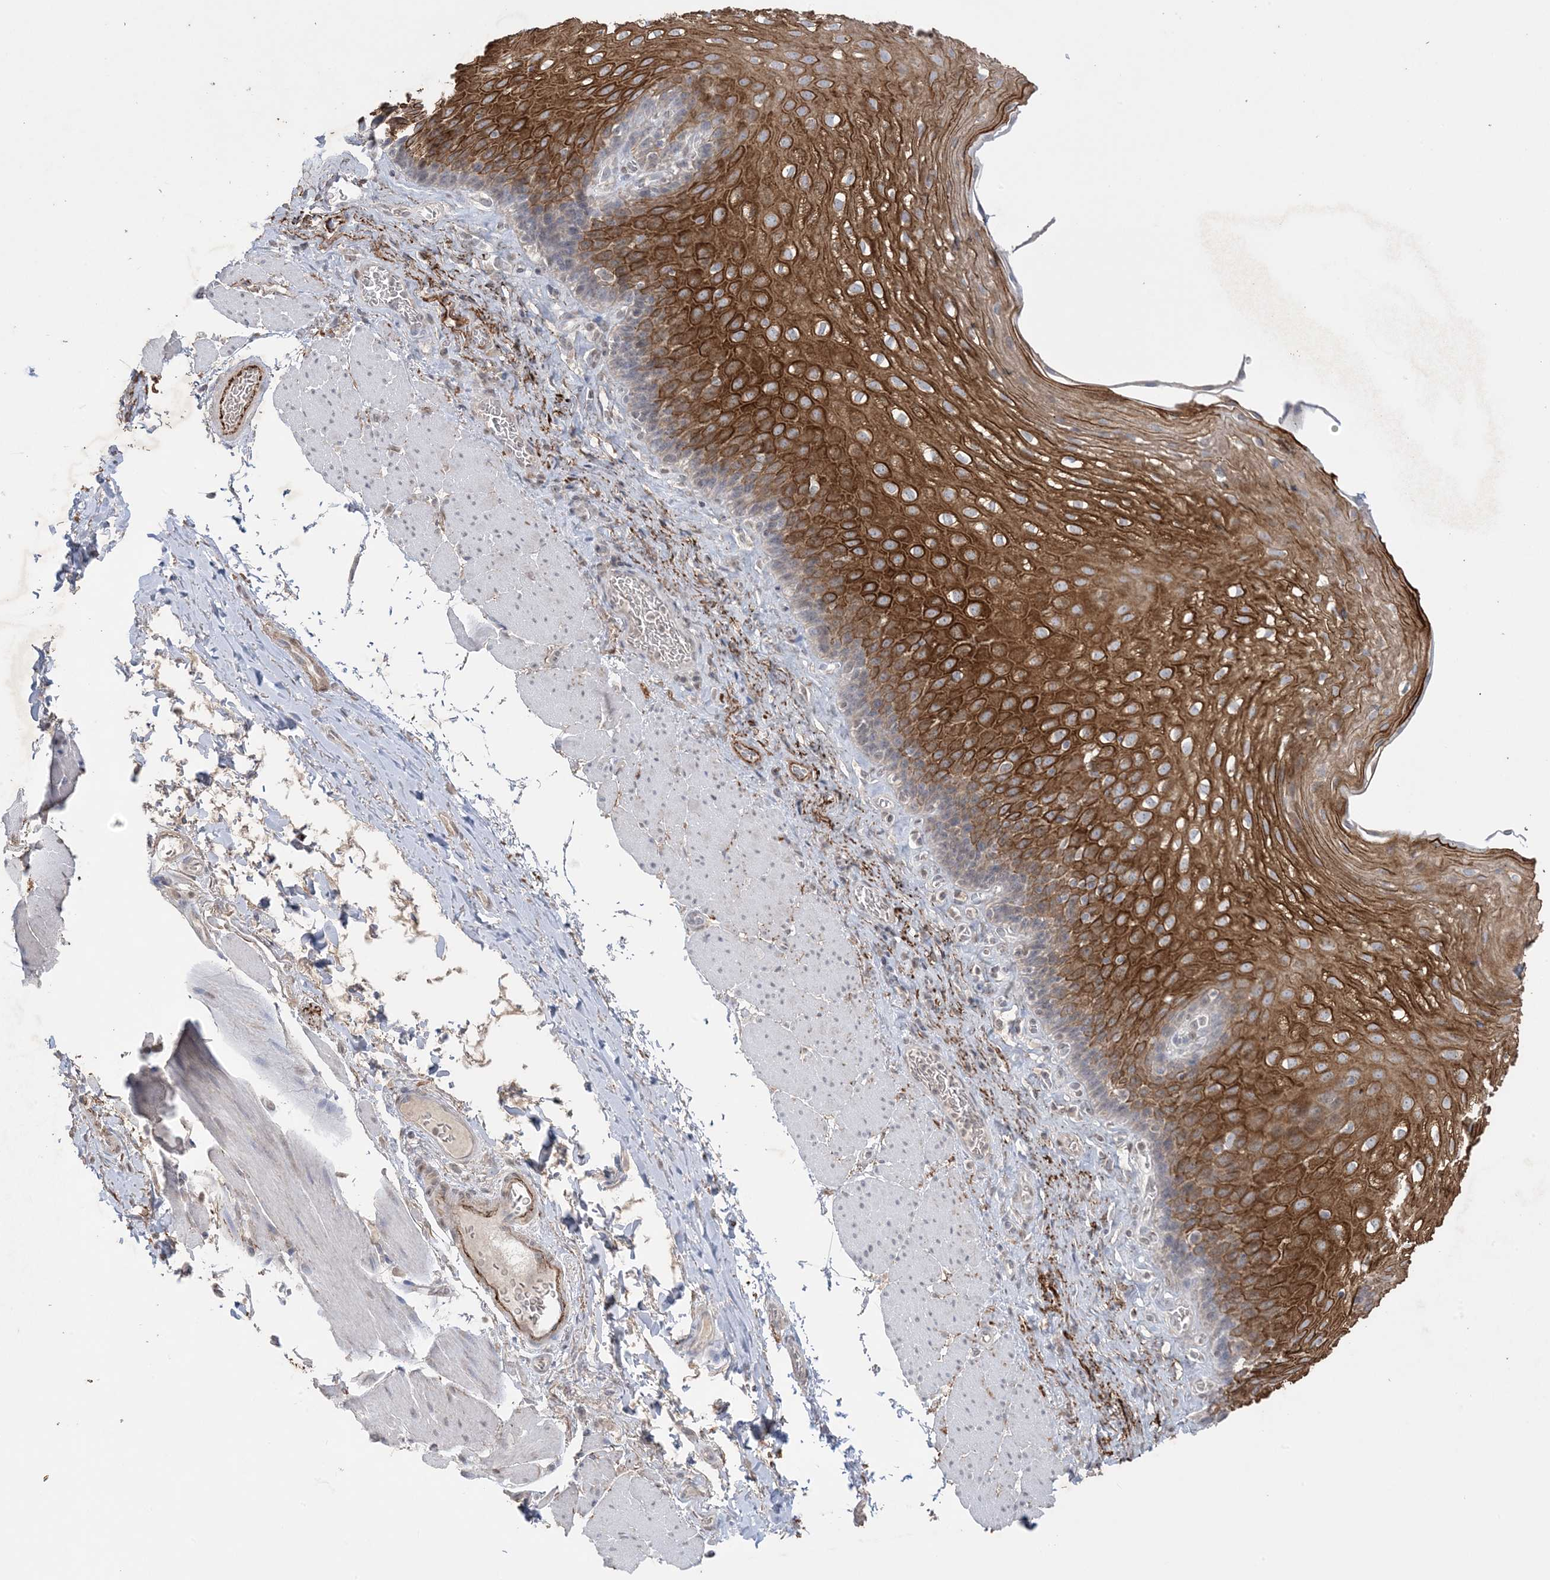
{"staining": {"intensity": "strong", "quantity": "25%-75%", "location": "cytoplasmic/membranous"}, "tissue": "esophagus", "cell_type": "Squamous epithelial cells", "image_type": "normal", "snomed": [{"axis": "morphology", "description": "Normal tissue, NOS"}, {"axis": "topography", "description": "Esophagus"}], "caption": "This image exhibits benign esophagus stained with IHC to label a protein in brown. The cytoplasmic/membranous of squamous epithelial cells show strong positivity for the protein. Nuclei are counter-stained blue.", "gene": "XRN1", "patient": {"sex": "female", "age": 66}}